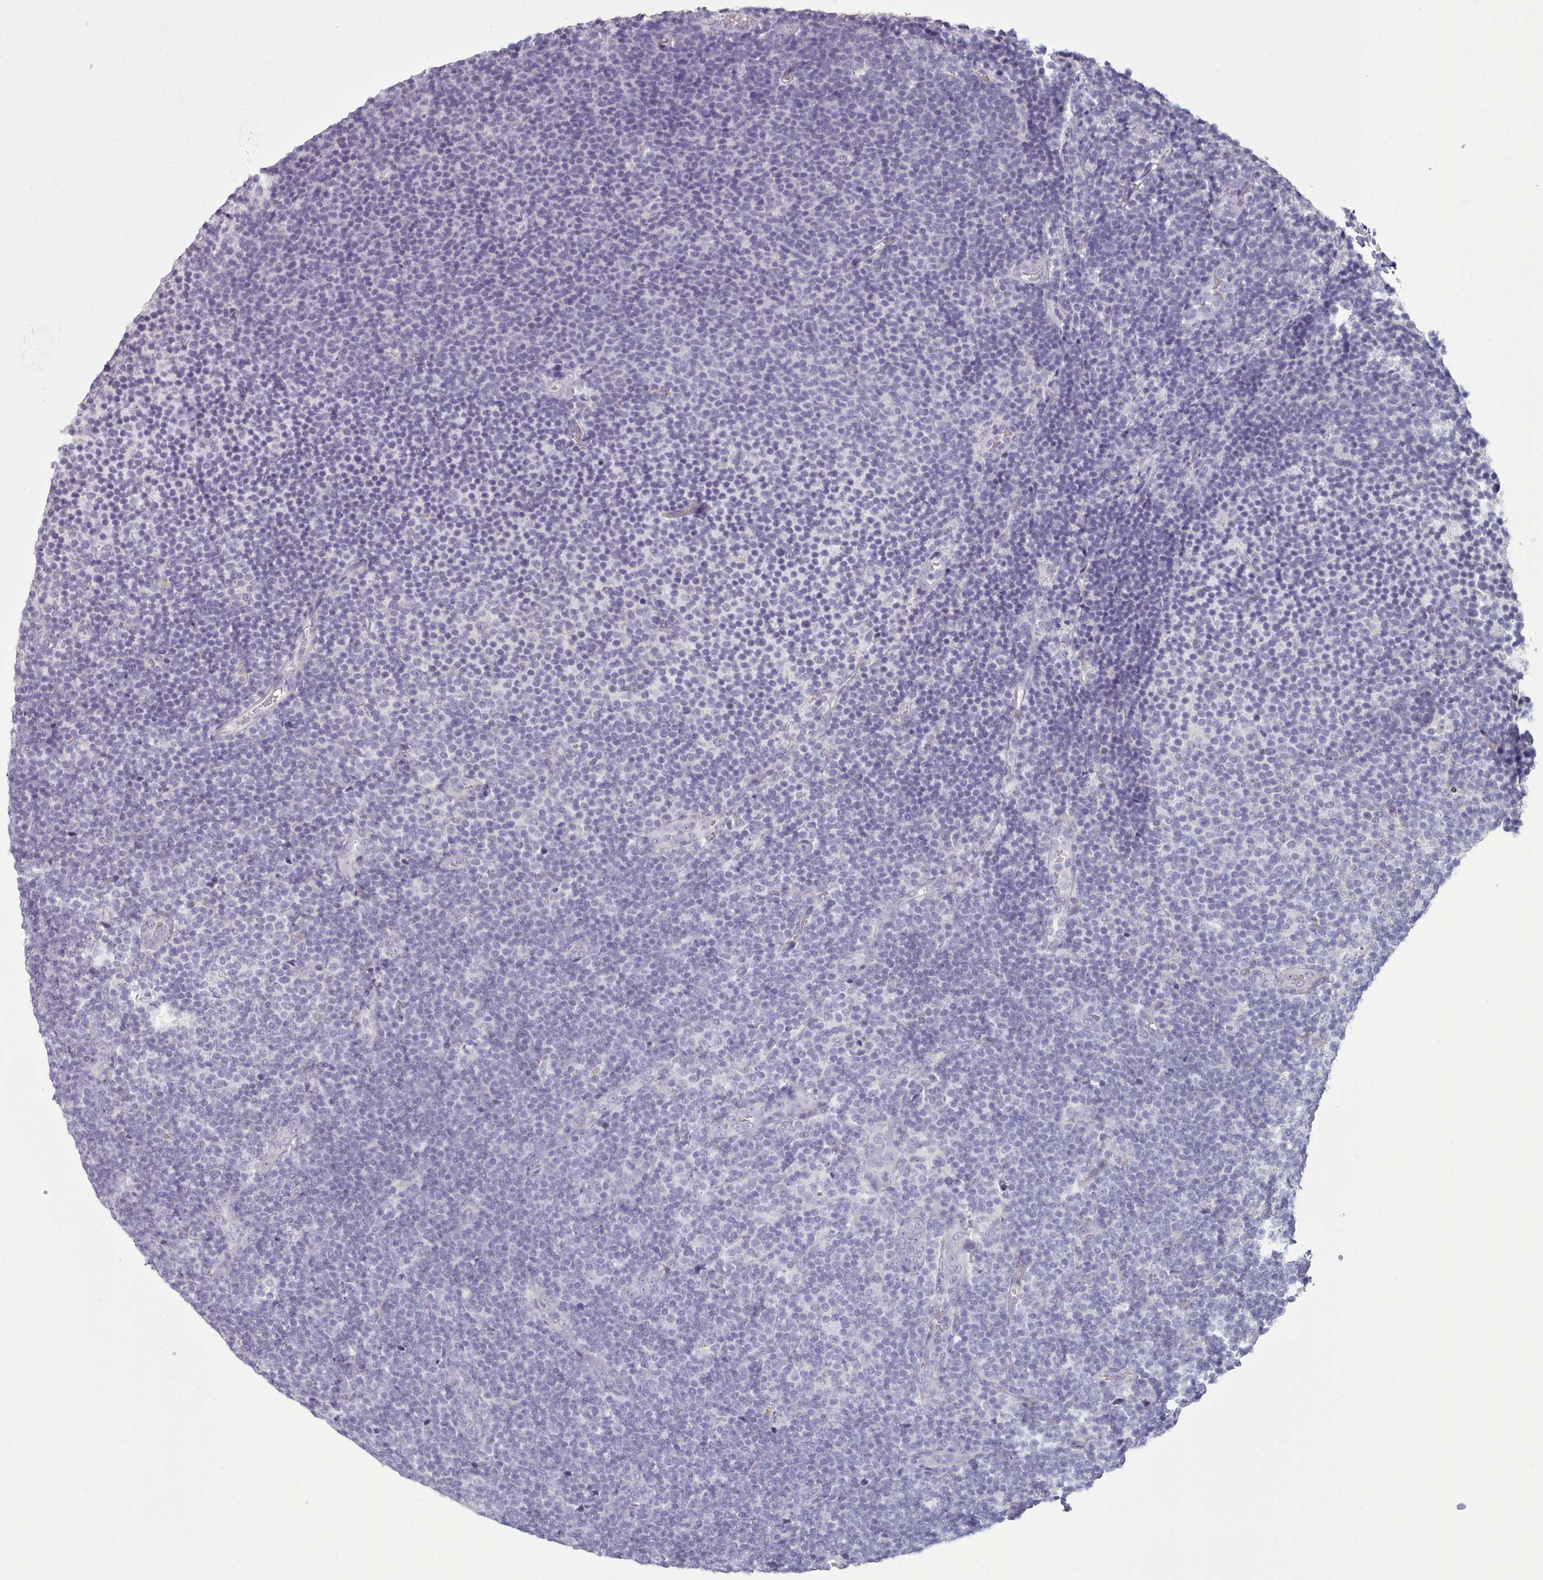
{"staining": {"intensity": "negative", "quantity": "none", "location": "none"}, "tissue": "lymphoma", "cell_type": "Tumor cells", "image_type": "cancer", "snomed": [{"axis": "morphology", "description": "Malignant lymphoma, non-Hodgkin's type, Low grade"}, {"axis": "topography", "description": "Lymph node"}], "caption": "Immunohistochemistry photomicrograph of lymphoma stained for a protein (brown), which shows no staining in tumor cells. The staining was performed using DAB (3,3'-diaminobenzidine) to visualize the protein expression in brown, while the nuclei were stained in blue with hematoxylin (Magnification: 20x).", "gene": "DPF1", "patient": {"sex": "male", "age": 66}}